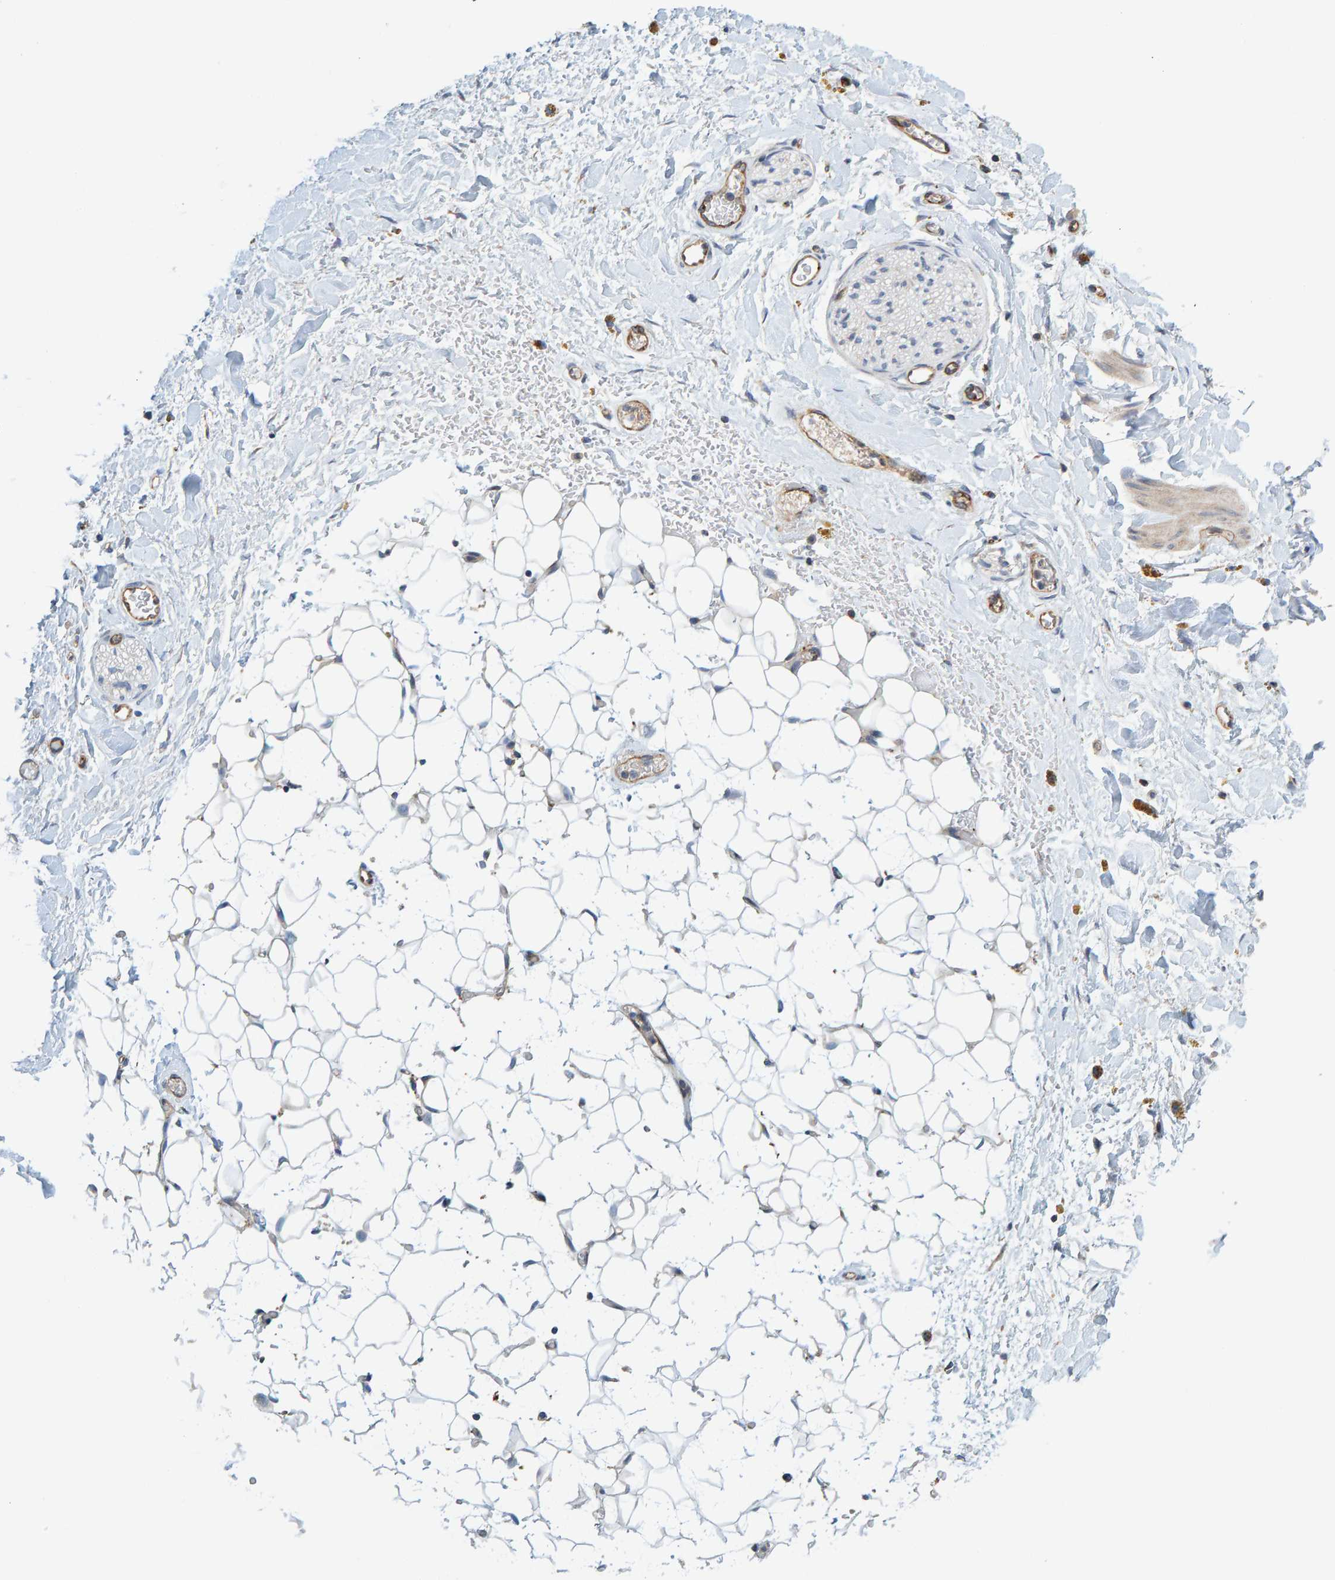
{"staining": {"intensity": "negative", "quantity": "none", "location": "none"}, "tissue": "adipose tissue", "cell_type": "Adipocytes", "image_type": "normal", "snomed": [{"axis": "morphology", "description": "Normal tissue, NOS"}, {"axis": "topography", "description": "Kidney"}, {"axis": "topography", "description": "Peripheral nerve tissue"}], "caption": "Protein analysis of normal adipose tissue reveals no significant expression in adipocytes.", "gene": "PRKD2", "patient": {"sex": "male", "age": 7}}